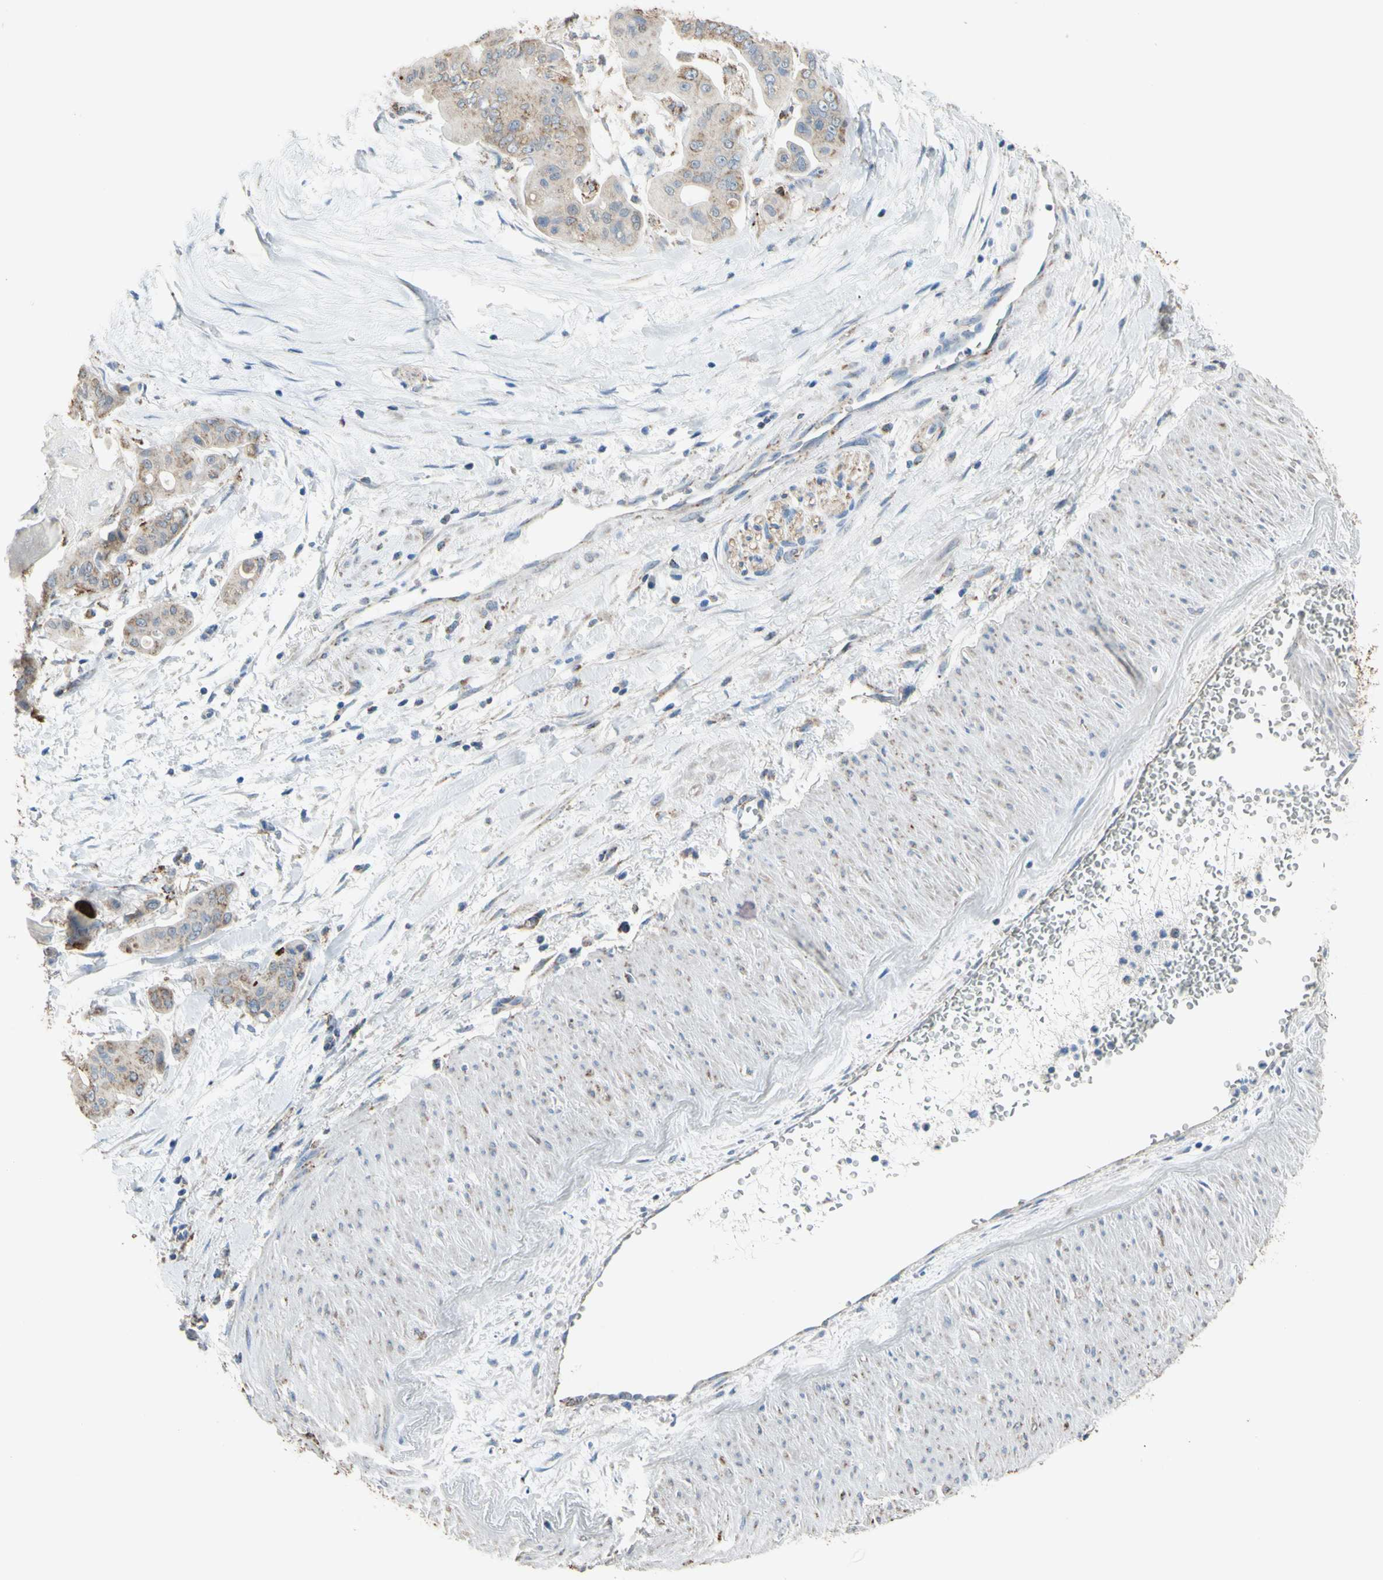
{"staining": {"intensity": "weak", "quantity": ">75%", "location": "cytoplasmic/membranous"}, "tissue": "pancreatic cancer", "cell_type": "Tumor cells", "image_type": "cancer", "snomed": [{"axis": "morphology", "description": "Adenocarcinoma, NOS"}, {"axis": "topography", "description": "Pancreas"}], "caption": "Immunohistochemistry staining of adenocarcinoma (pancreatic), which reveals low levels of weak cytoplasmic/membranous staining in approximately >75% of tumor cells indicating weak cytoplasmic/membranous protein expression. The staining was performed using DAB (3,3'-diaminobenzidine) (brown) for protein detection and nuclei were counterstained in hematoxylin (blue).", "gene": "CMKLR2", "patient": {"sex": "female", "age": 75}}